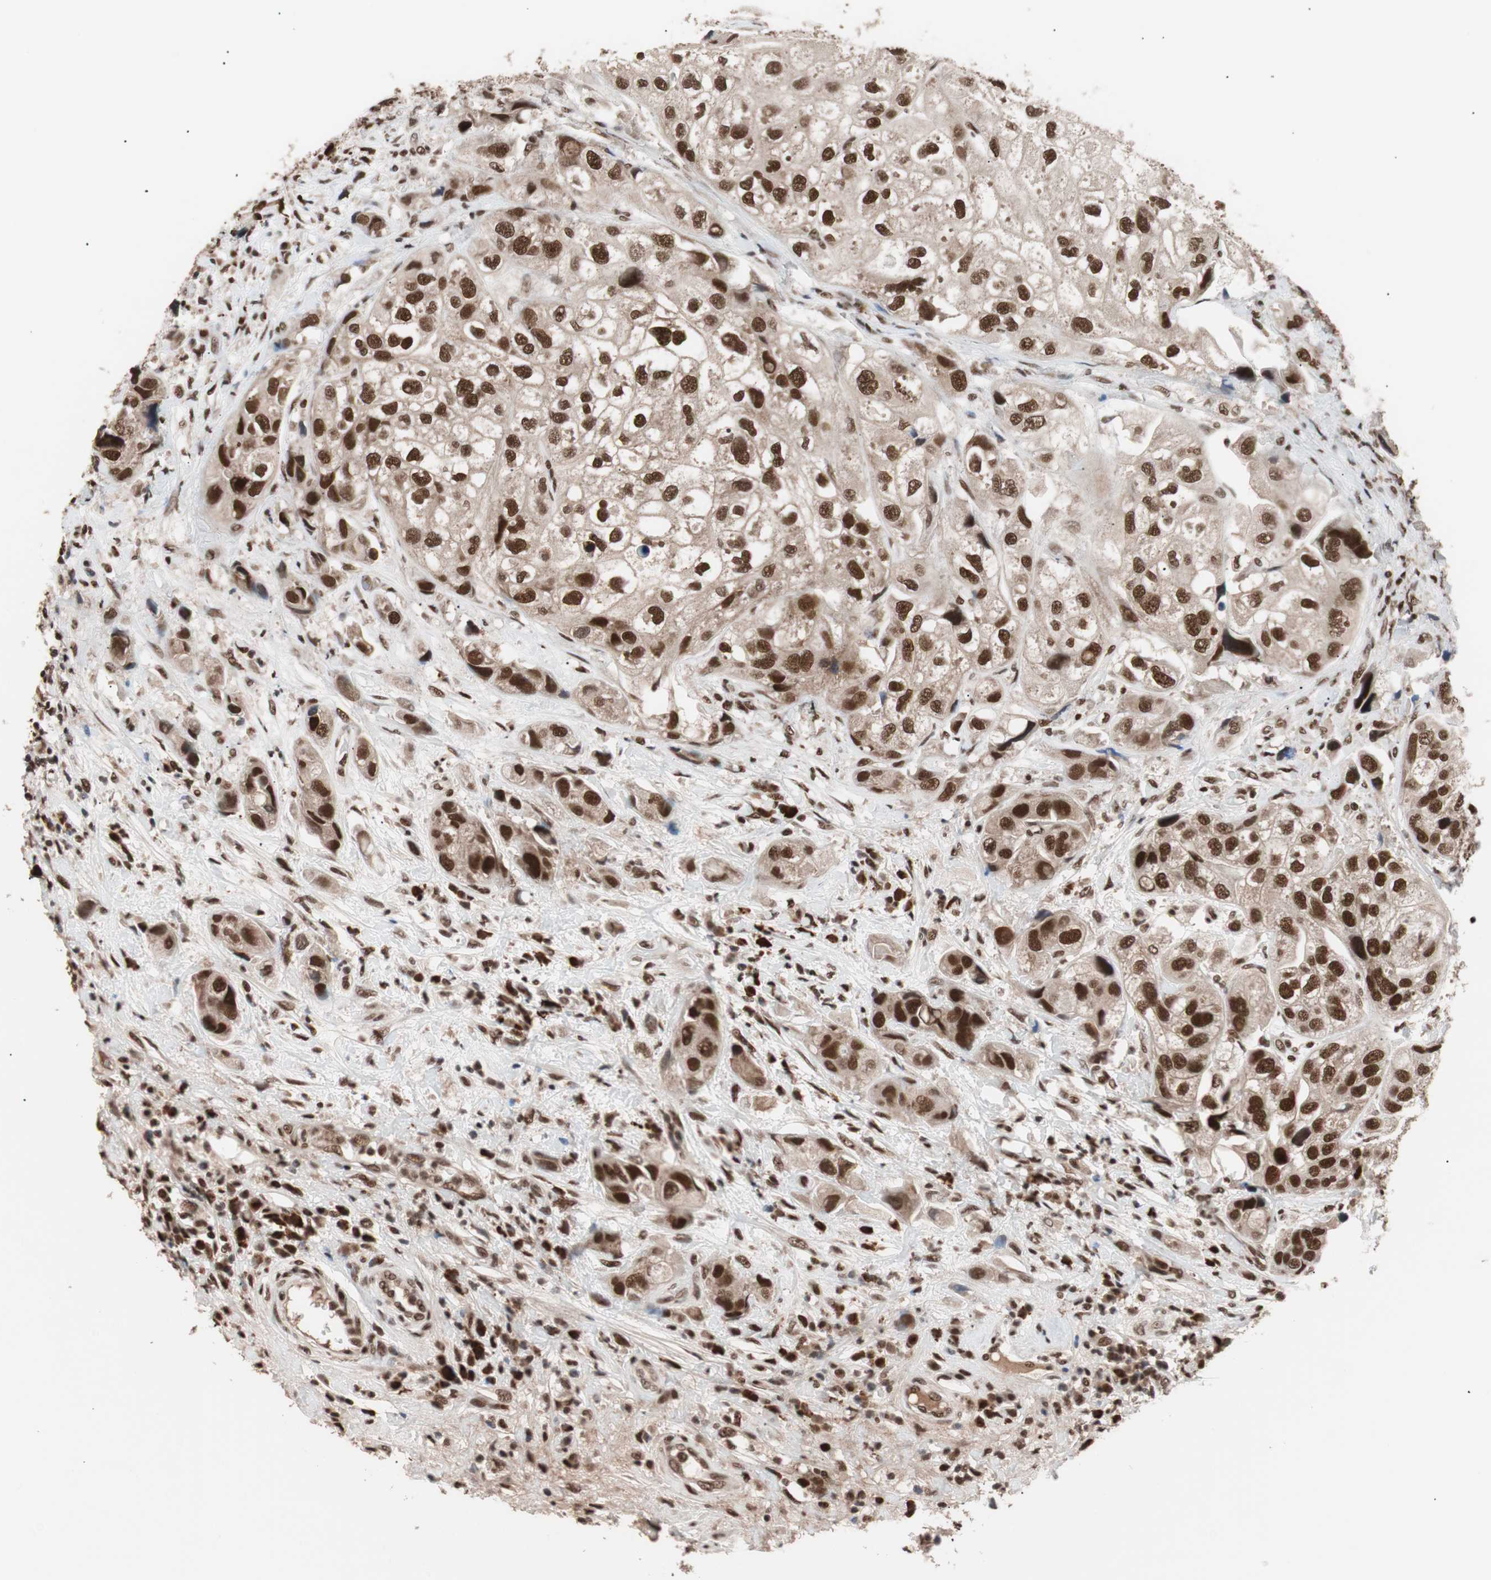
{"staining": {"intensity": "strong", "quantity": ">75%", "location": "nuclear"}, "tissue": "urothelial cancer", "cell_type": "Tumor cells", "image_type": "cancer", "snomed": [{"axis": "morphology", "description": "Urothelial carcinoma, High grade"}, {"axis": "topography", "description": "Urinary bladder"}], "caption": "Immunohistochemical staining of urothelial cancer displays high levels of strong nuclear expression in approximately >75% of tumor cells.", "gene": "CHAMP1", "patient": {"sex": "female", "age": 64}}